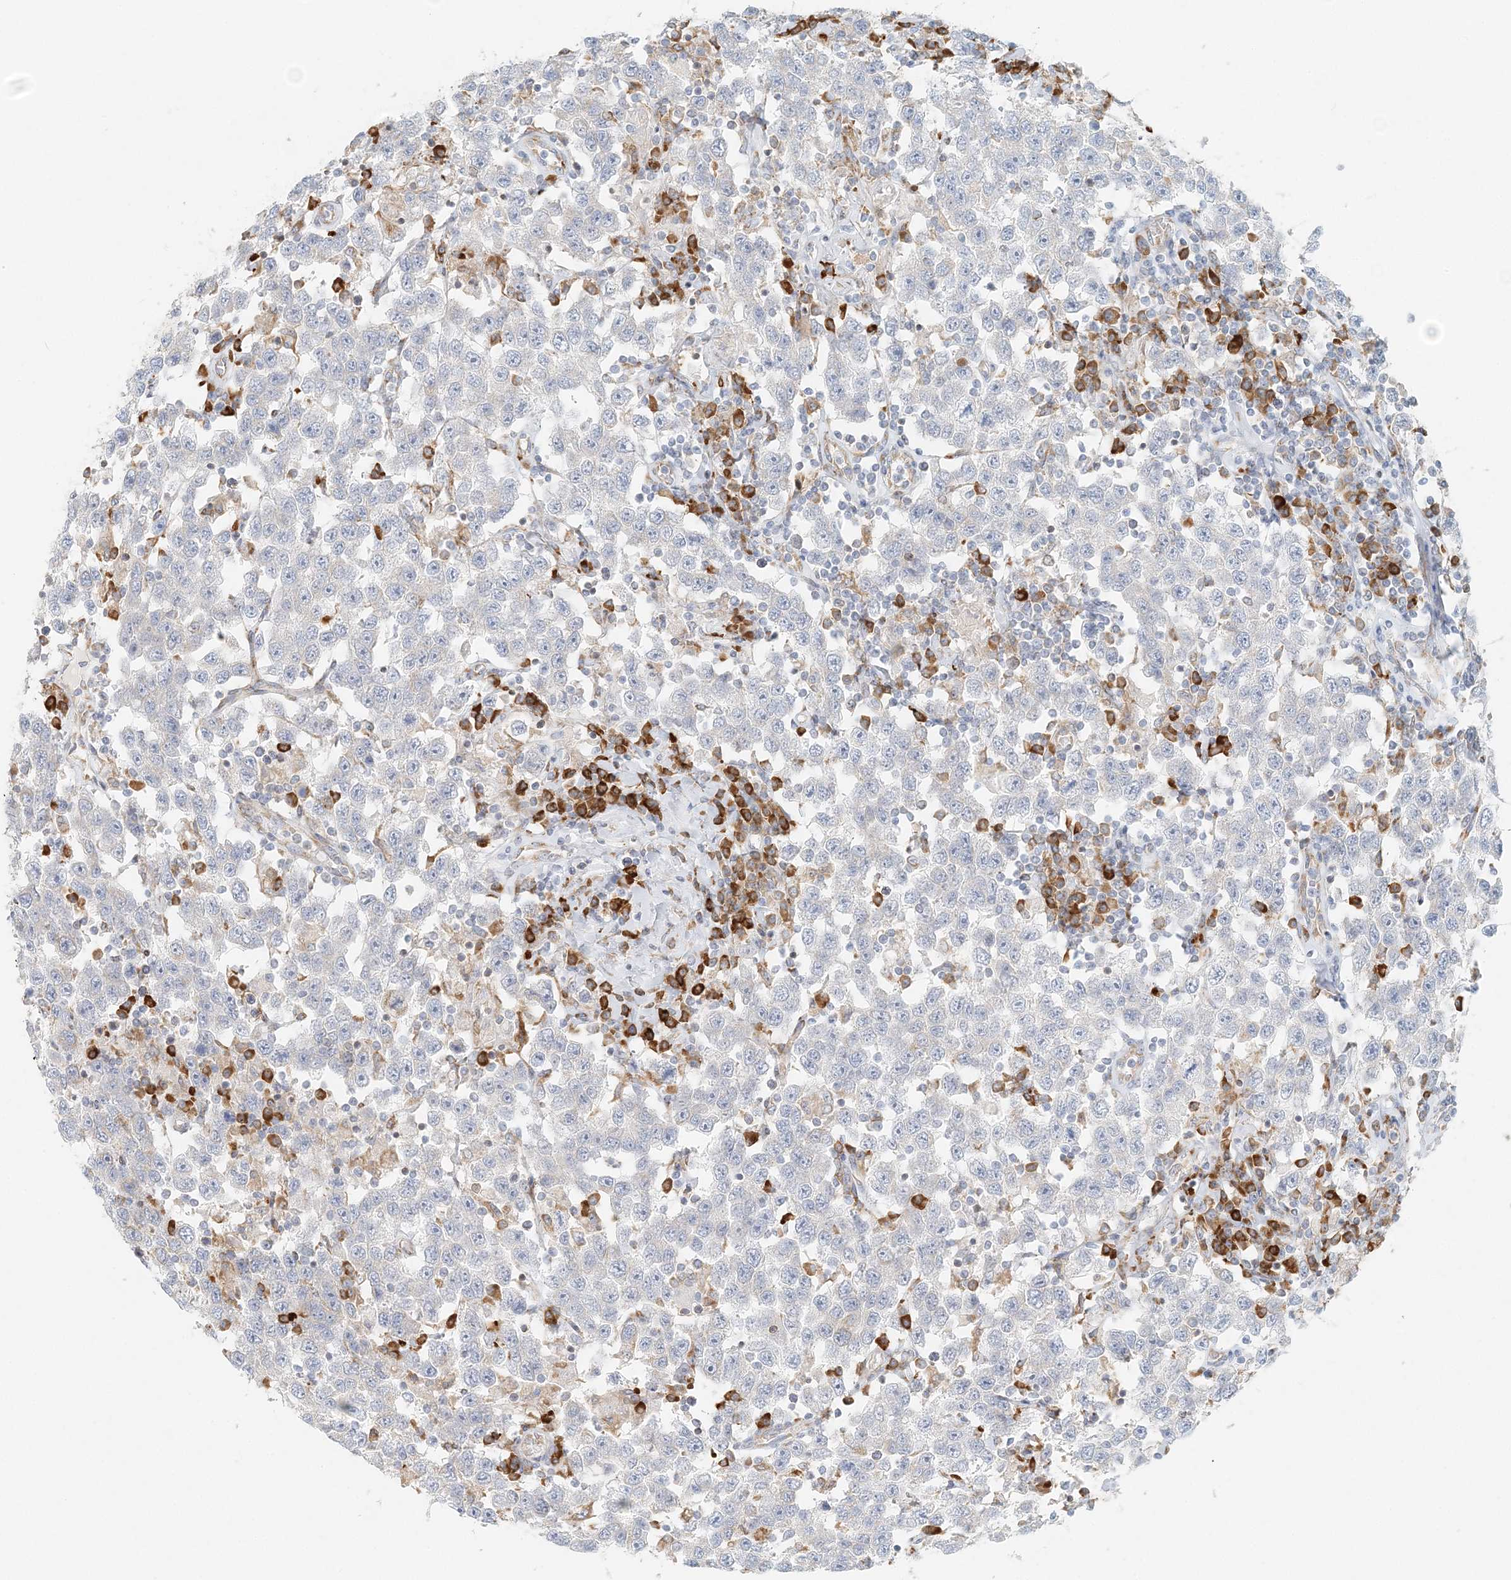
{"staining": {"intensity": "negative", "quantity": "none", "location": "none"}, "tissue": "testis cancer", "cell_type": "Tumor cells", "image_type": "cancer", "snomed": [{"axis": "morphology", "description": "Seminoma, NOS"}, {"axis": "topography", "description": "Testis"}], "caption": "There is no significant positivity in tumor cells of testis cancer (seminoma).", "gene": "STK11IP", "patient": {"sex": "male", "age": 41}}